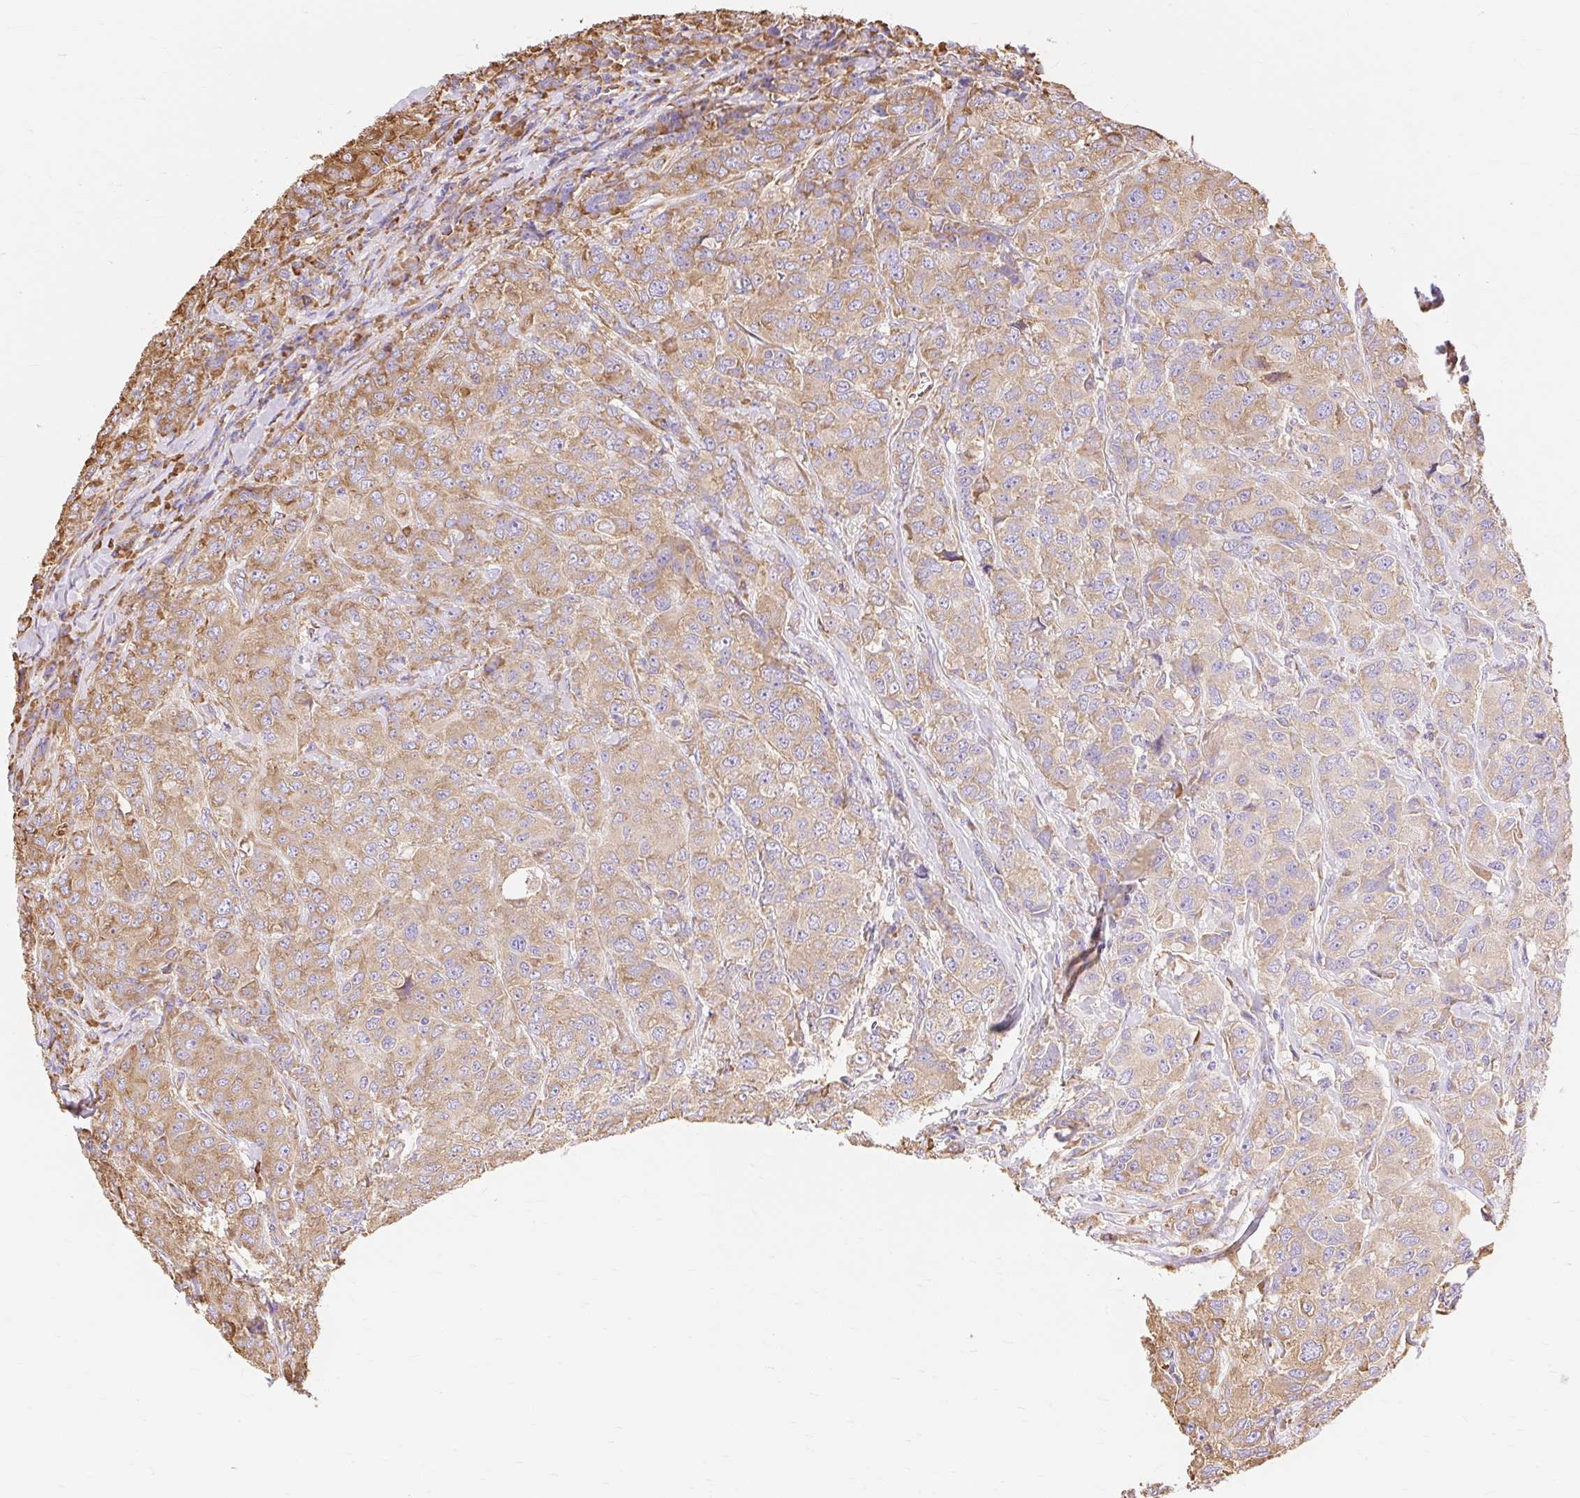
{"staining": {"intensity": "moderate", "quantity": ">75%", "location": "cytoplasmic/membranous"}, "tissue": "breast cancer", "cell_type": "Tumor cells", "image_type": "cancer", "snomed": [{"axis": "morphology", "description": "Duct carcinoma"}, {"axis": "topography", "description": "Breast"}], "caption": "A medium amount of moderate cytoplasmic/membranous staining is identified in approximately >75% of tumor cells in breast cancer tissue.", "gene": "RPS17", "patient": {"sex": "female", "age": 43}}